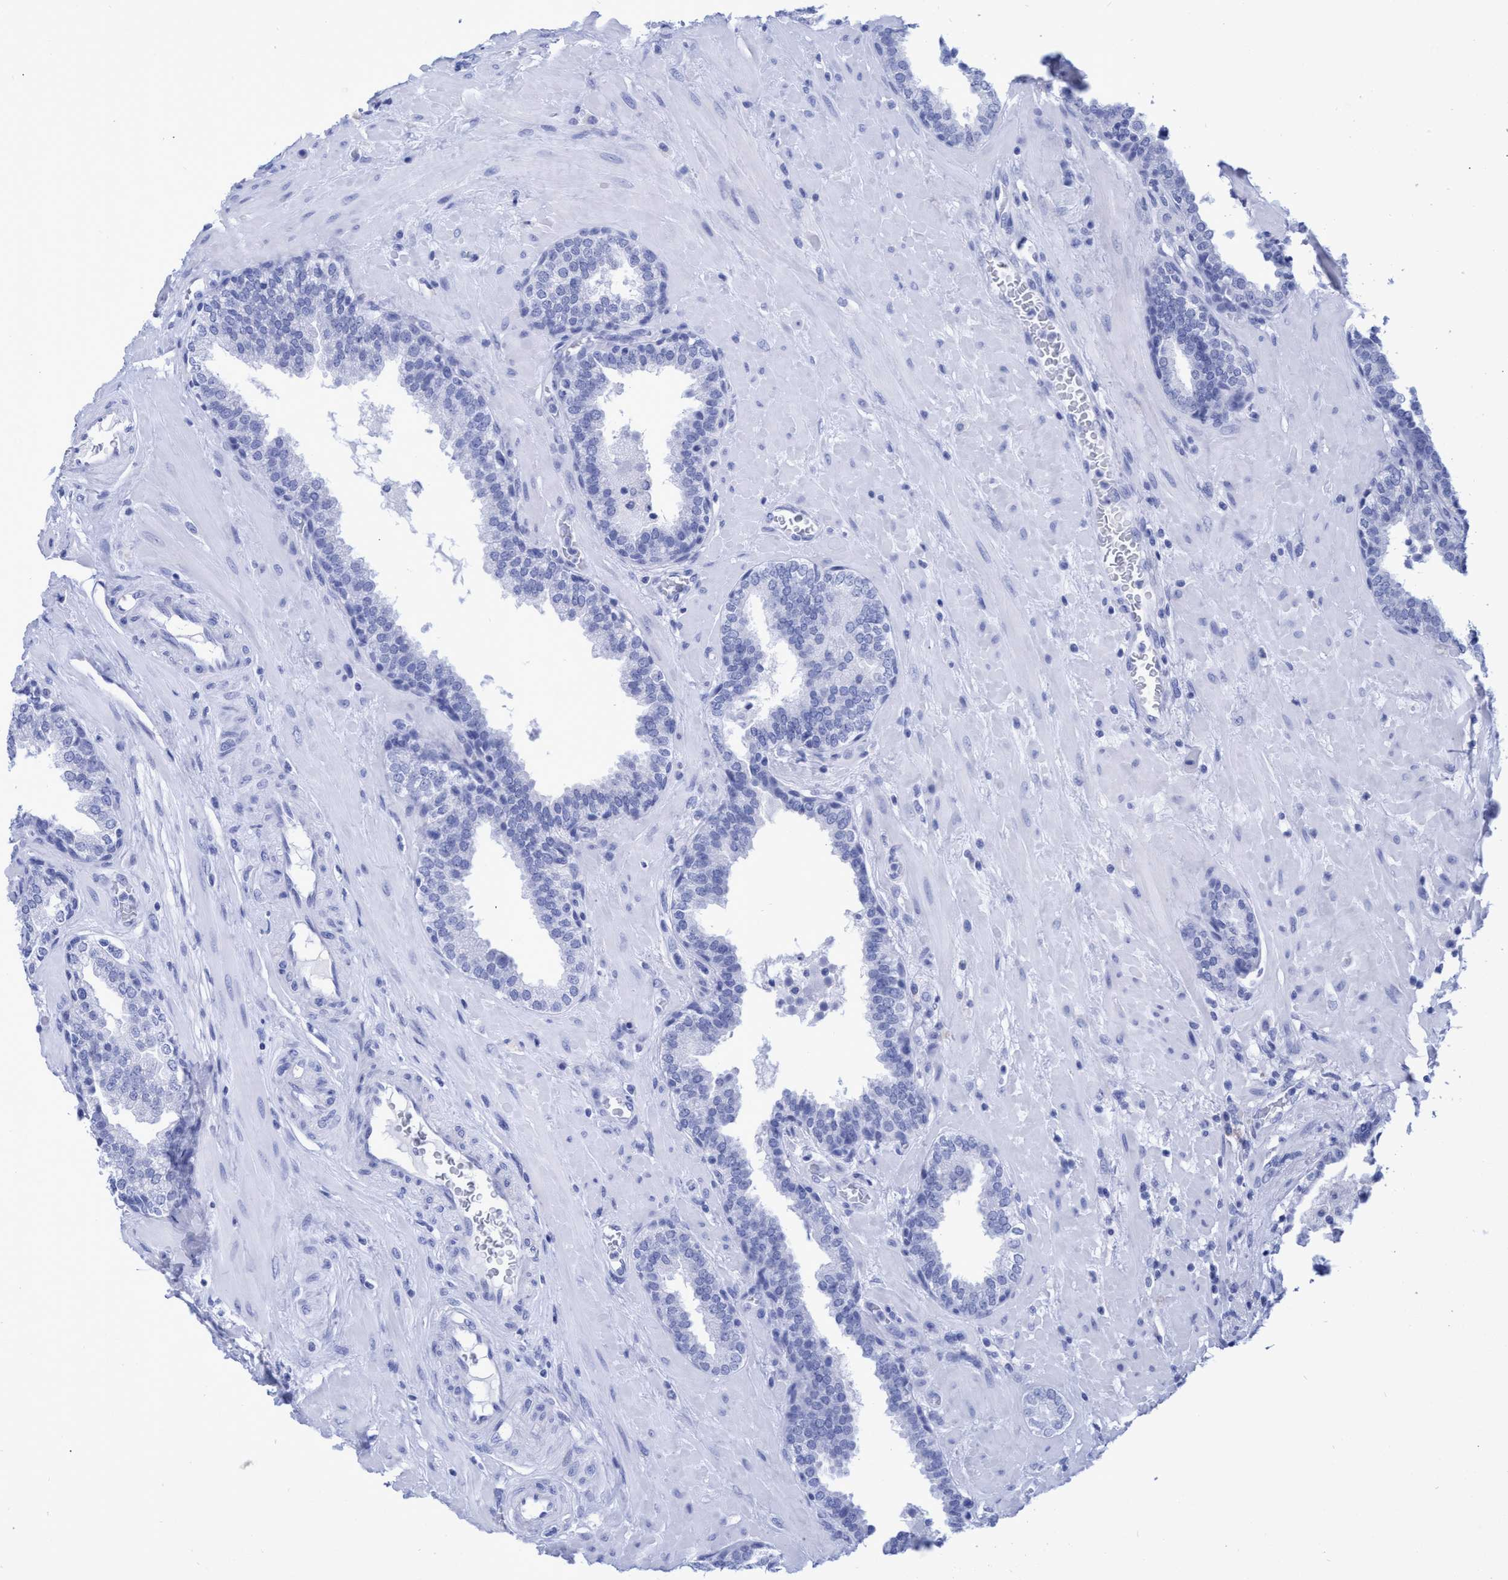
{"staining": {"intensity": "negative", "quantity": "none", "location": "none"}, "tissue": "prostate", "cell_type": "Glandular cells", "image_type": "normal", "snomed": [{"axis": "morphology", "description": "Normal tissue, NOS"}, {"axis": "topography", "description": "Prostate"}], "caption": "The histopathology image shows no significant expression in glandular cells of prostate. The staining was performed using DAB to visualize the protein expression in brown, while the nuclei were stained in blue with hematoxylin (Magnification: 20x).", "gene": "INSL6", "patient": {"sex": "male", "age": 51}}